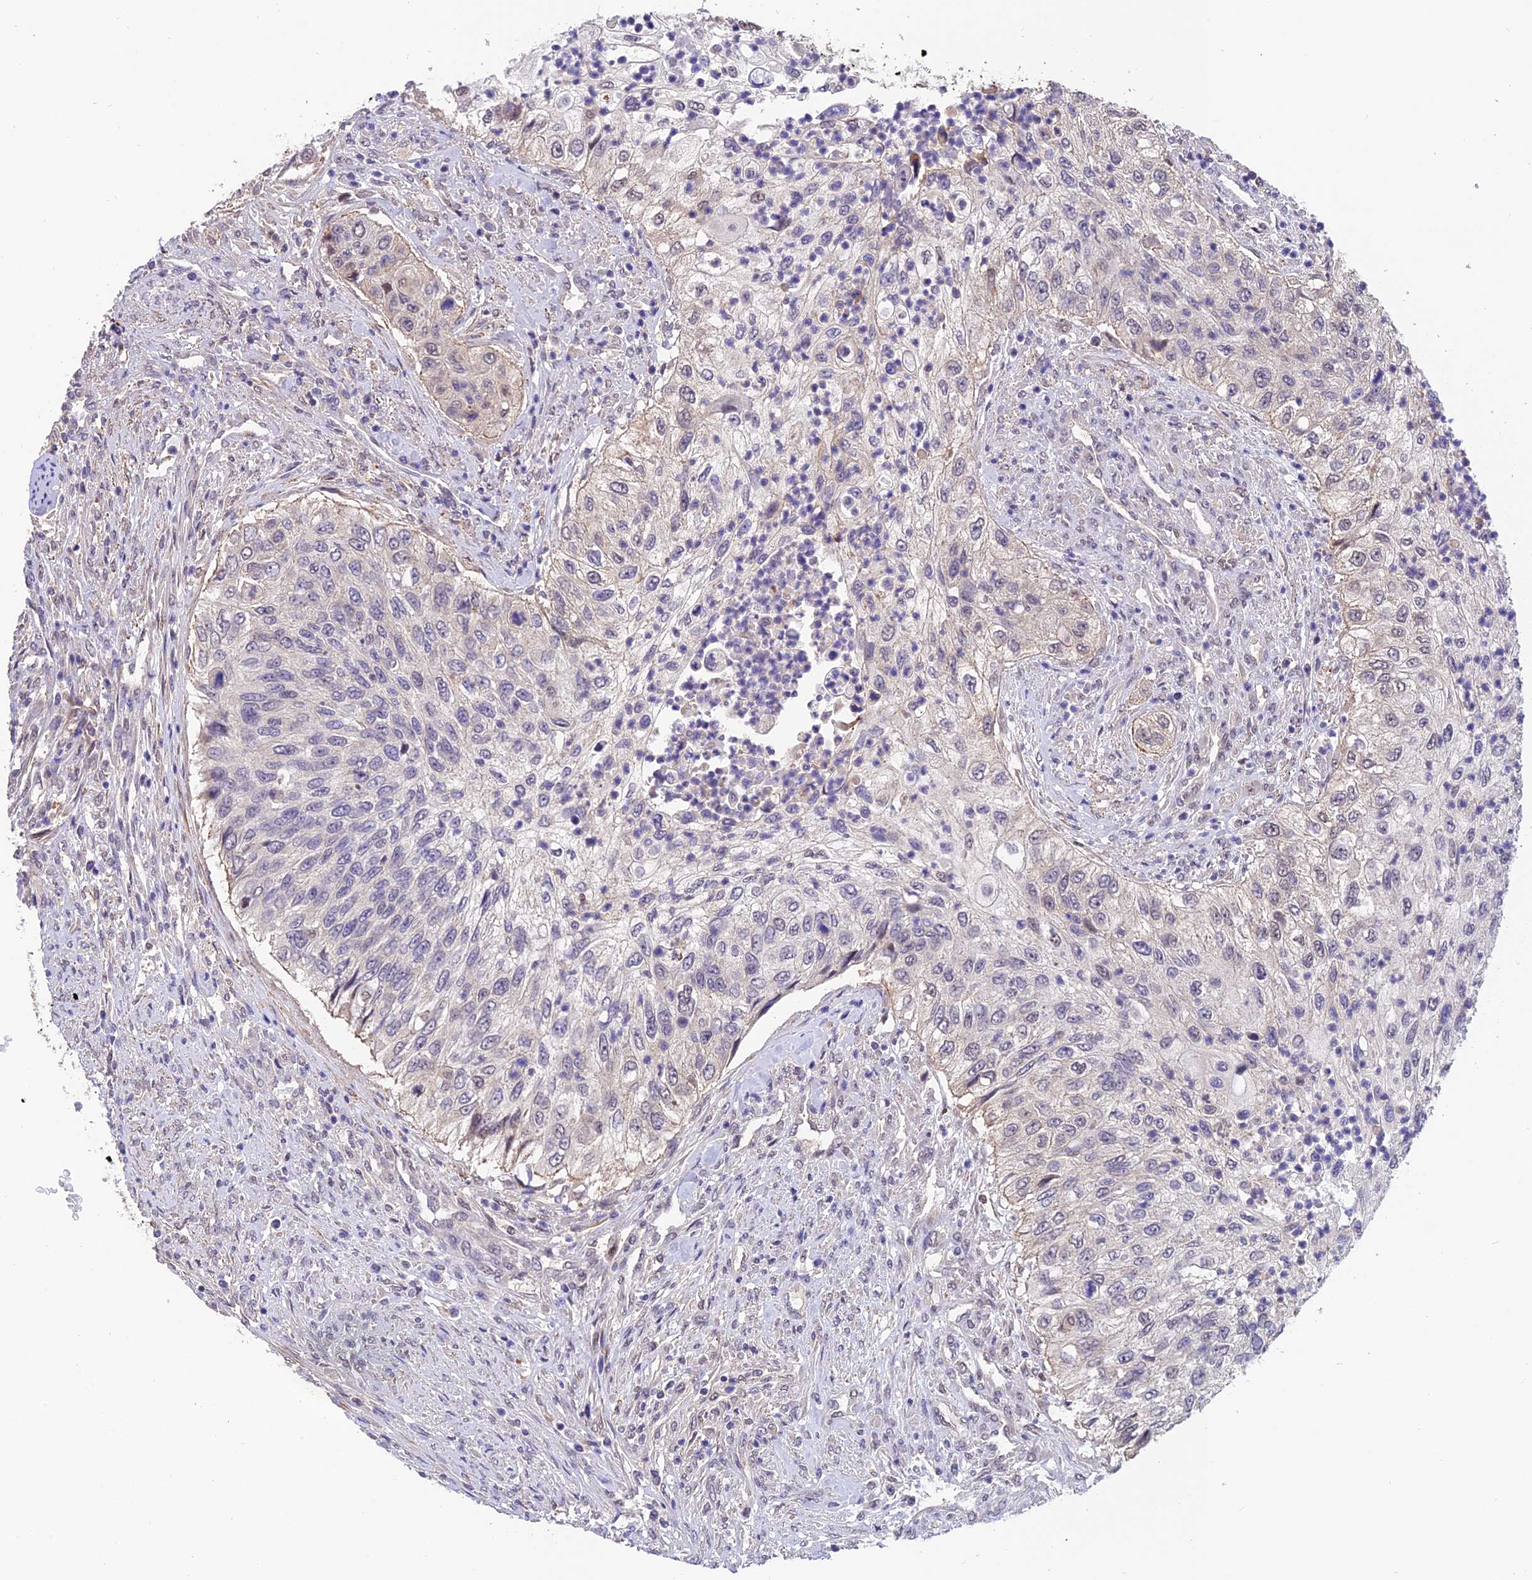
{"staining": {"intensity": "negative", "quantity": "none", "location": "none"}, "tissue": "urothelial cancer", "cell_type": "Tumor cells", "image_type": "cancer", "snomed": [{"axis": "morphology", "description": "Urothelial carcinoma, High grade"}, {"axis": "topography", "description": "Urinary bladder"}], "caption": "Tumor cells show no significant protein expression in urothelial cancer.", "gene": "PSMB3", "patient": {"sex": "female", "age": 60}}